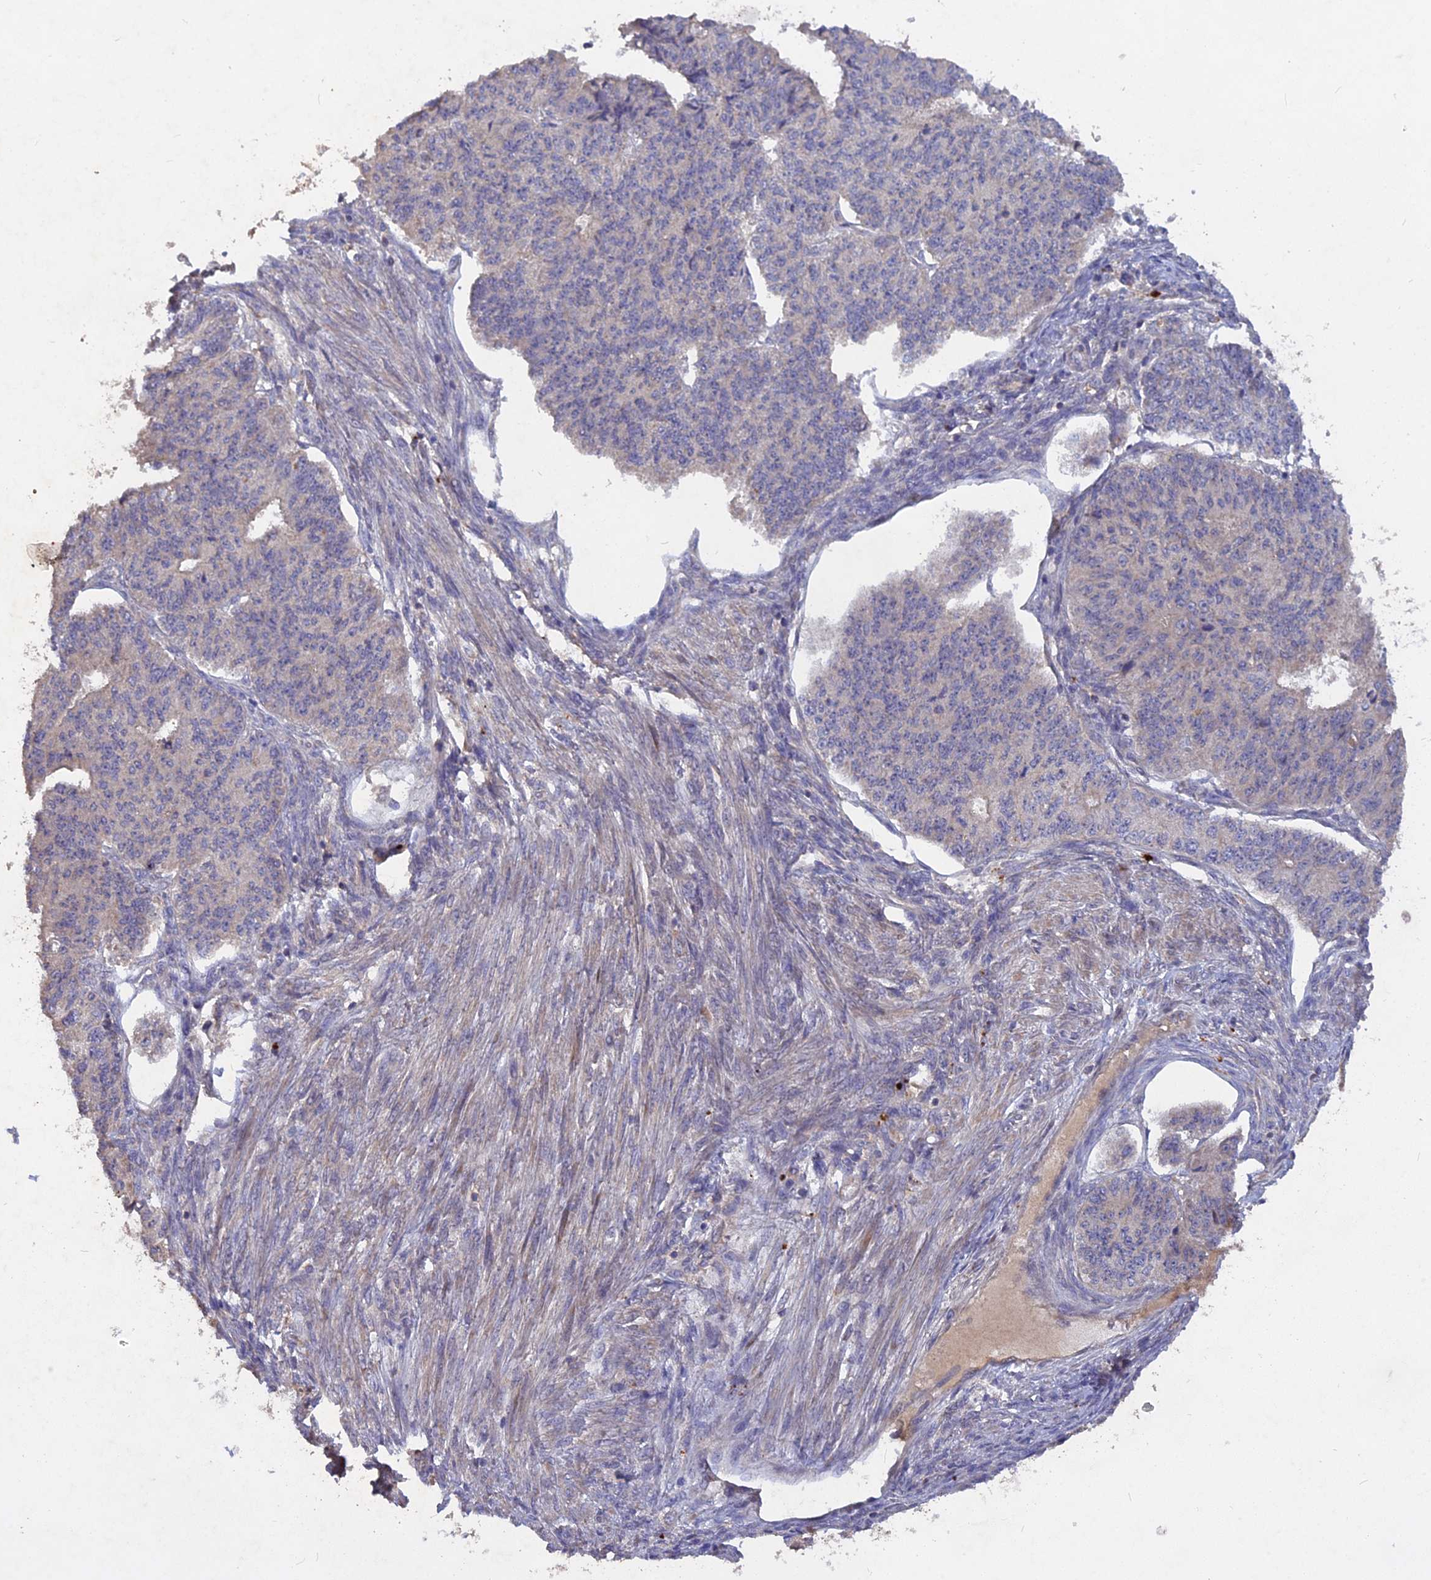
{"staining": {"intensity": "negative", "quantity": "none", "location": "none"}, "tissue": "endometrial cancer", "cell_type": "Tumor cells", "image_type": "cancer", "snomed": [{"axis": "morphology", "description": "Adenocarcinoma, NOS"}, {"axis": "topography", "description": "Endometrium"}], "caption": "DAB immunohistochemical staining of endometrial adenocarcinoma demonstrates no significant staining in tumor cells.", "gene": "SLC26A4", "patient": {"sex": "female", "age": 32}}